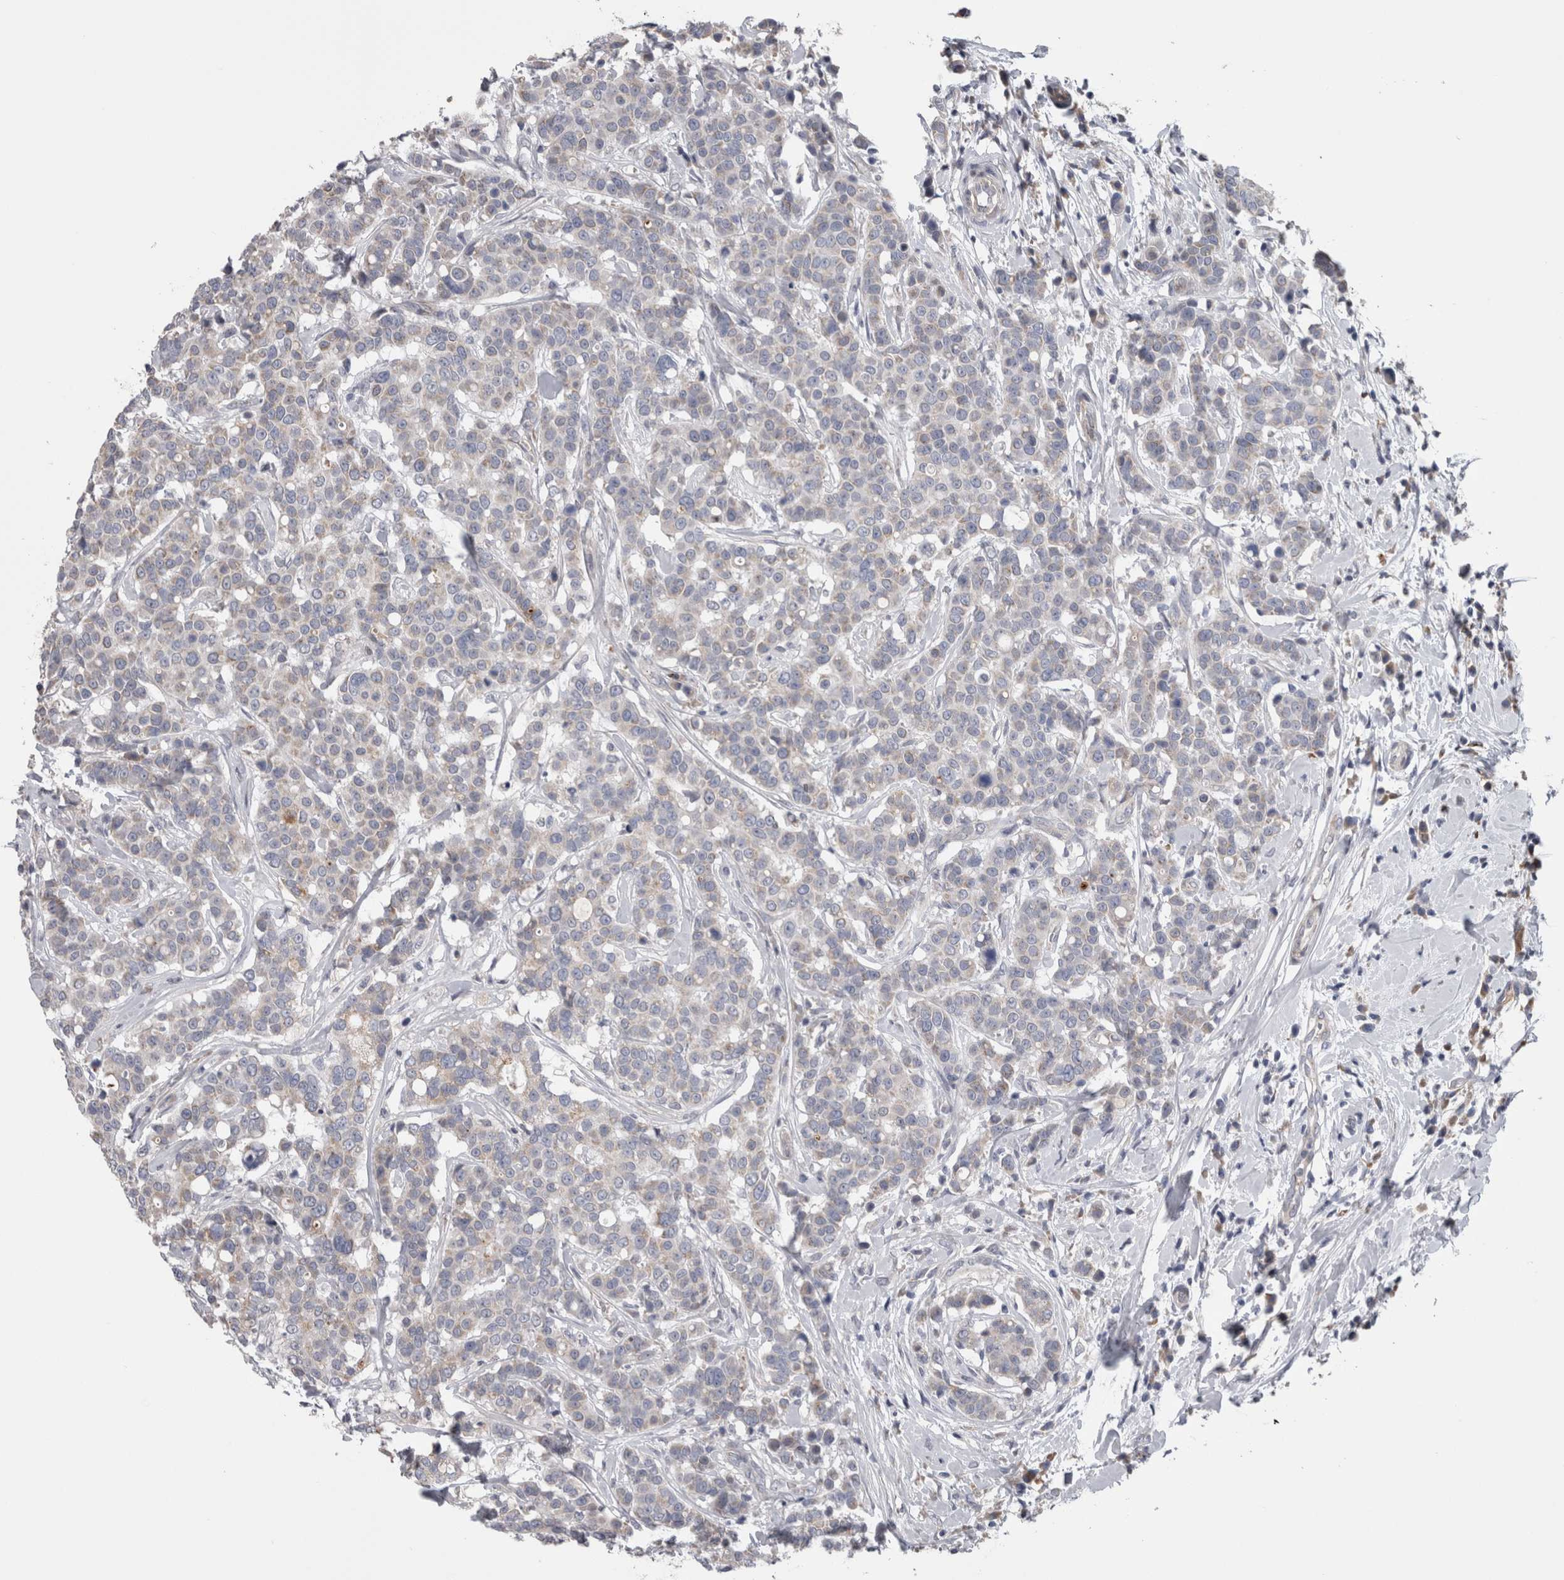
{"staining": {"intensity": "negative", "quantity": "none", "location": "none"}, "tissue": "breast cancer", "cell_type": "Tumor cells", "image_type": "cancer", "snomed": [{"axis": "morphology", "description": "Duct carcinoma"}, {"axis": "topography", "description": "Breast"}], "caption": "This is an IHC micrograph of breast infiltrating ductal carcinoma. There is no expression in tumor cells.", "gene": "STC1", "patient": {"sex": "female", "age": 27}}